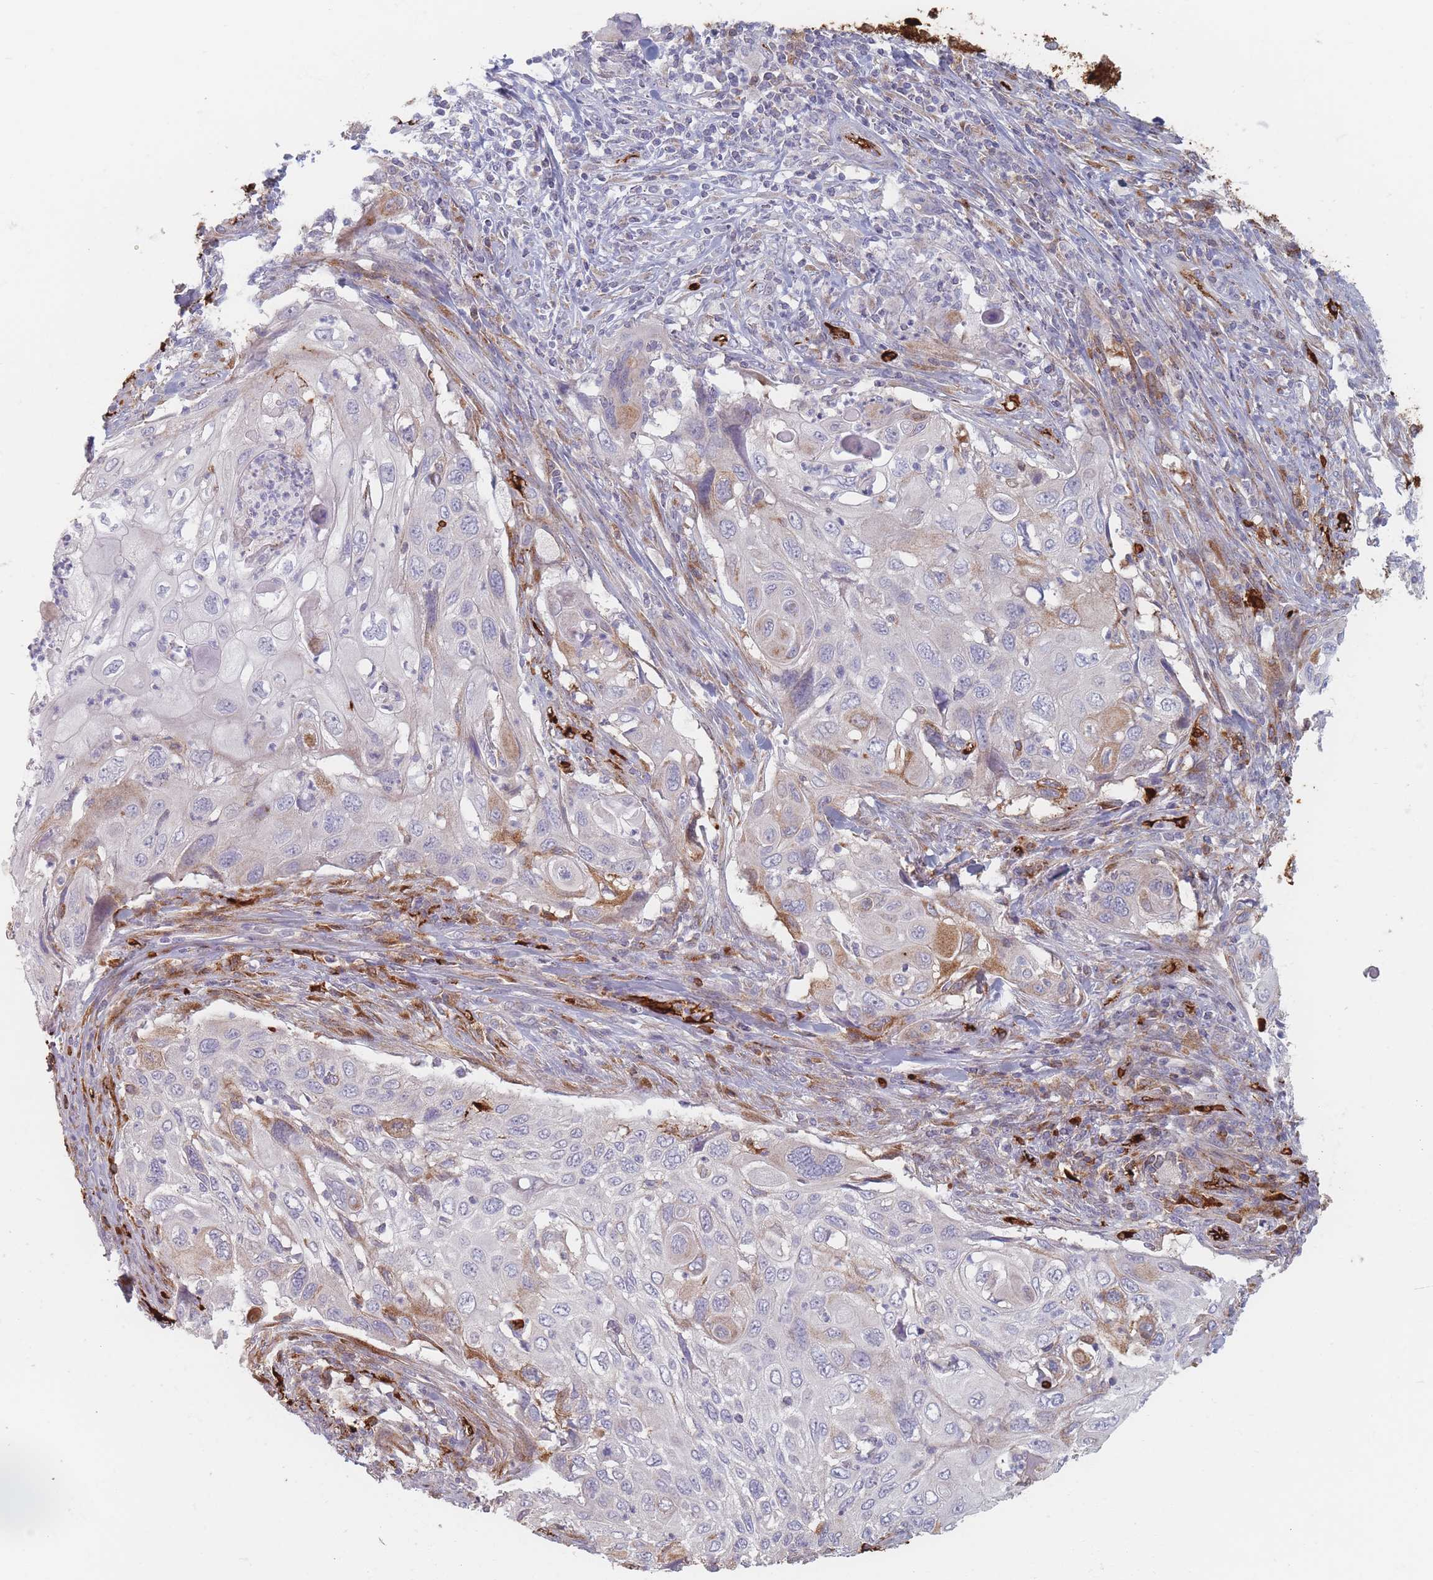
{"staining": {"intensity": "weak", "quantity": "<25%", "location": "cytoplasmic/membranous"}, "tissue": "cervical cancer", "cell_type": "Tumor cells", "image_type": "cancer", "snomed": [{"axis": "morphology", "description": "Squamous cell carcinoma, NOS"}, {"axis": "topography", "description": "Cervix"}], "caption": "IHC of cervical cancer (squamous cell carcinoma) exhibits no positivity in tumor cells. (Stains: DAB (3,3'-diaminobenzidine) IHC with hematoxylin counter stain, Microscopy: brightfield microscopy at high magnification).", "gene": "SLC2A6", "patient": {"sex": "female", "age": 70}}